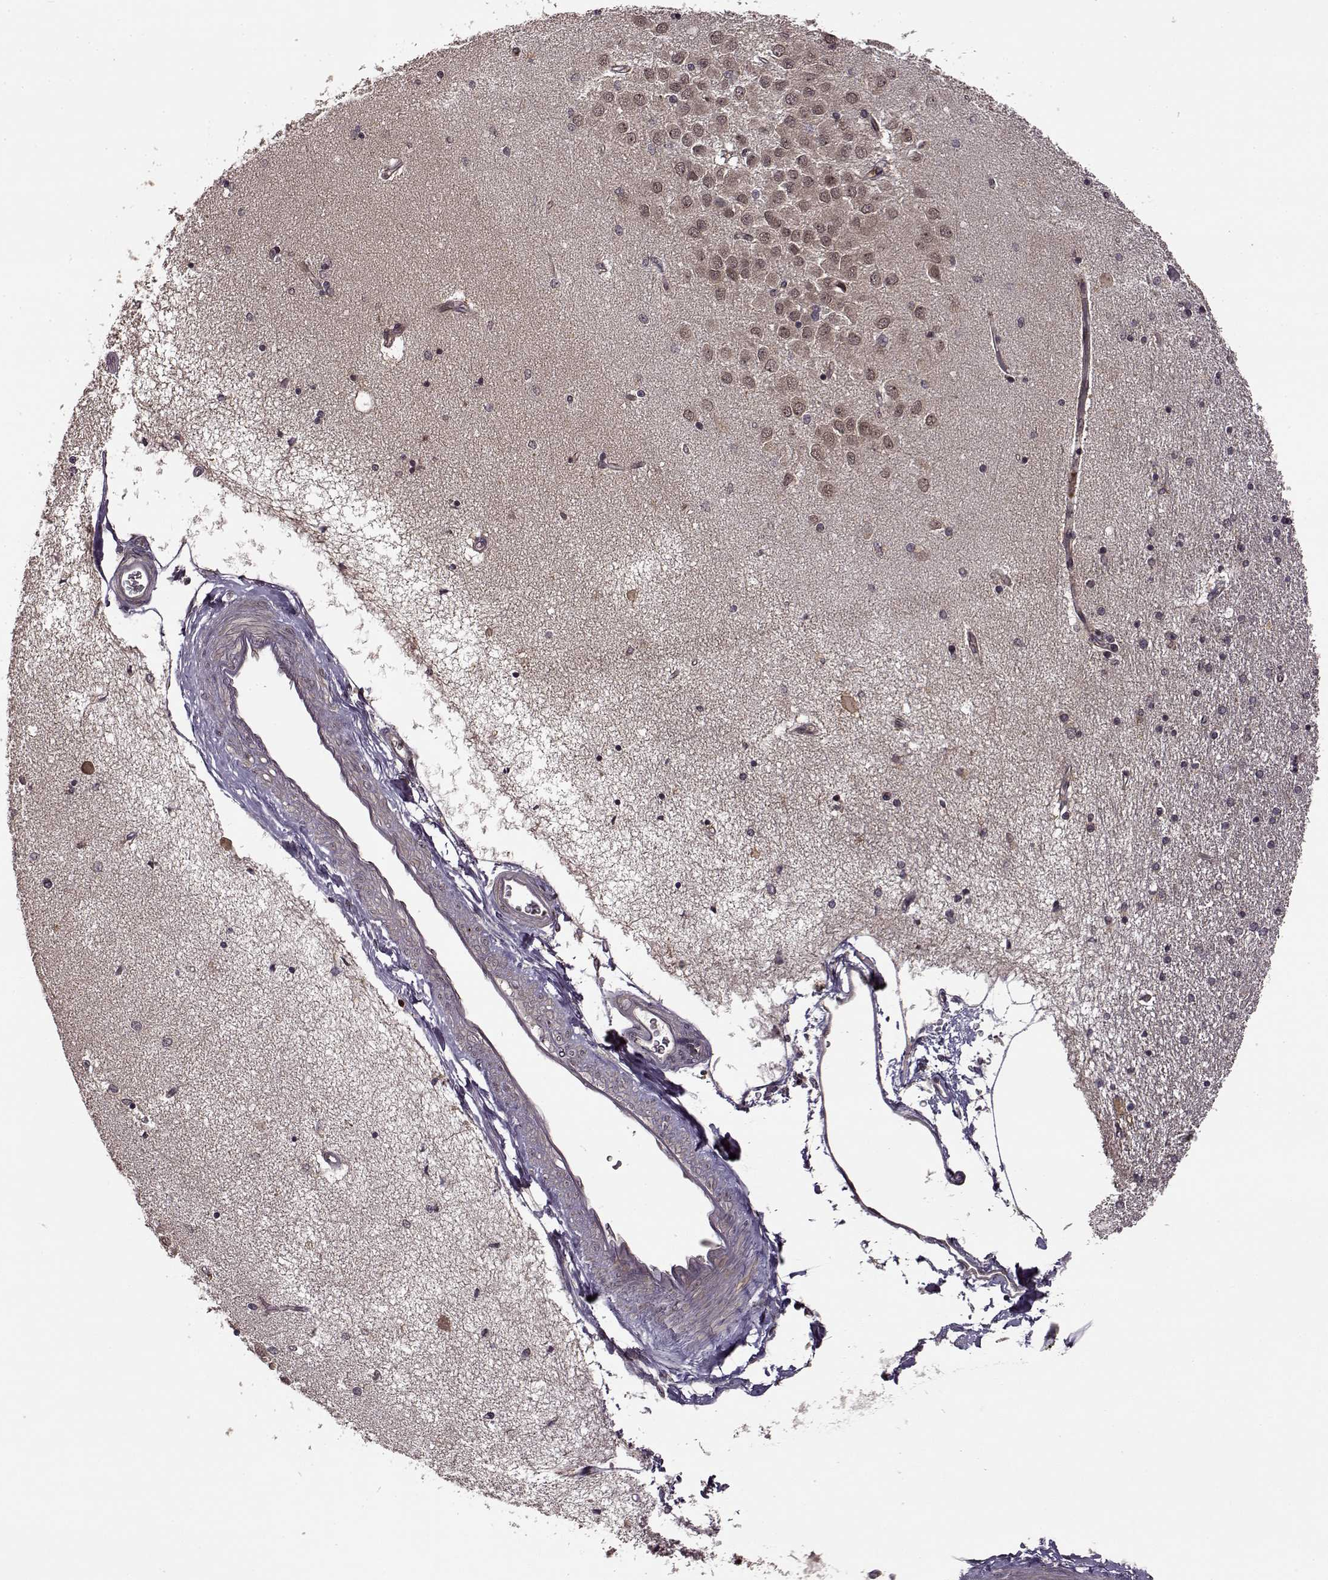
{"staining": {"intensity": "moderate", "quantity": "<25%", "location": "cytoplasmic/membranous"}, "tissue": "hippocampus", "cell_type": "Glial cells", "image_type": "normal", "snomed": [{"axis": "morphology", "description": "Normal tissue, NOS"}, {"axis": "topography", "description": "Hippocampus"}], "caption": "Immunohistochemistry (IHC) (DAB (3,3'-diaminobenzidine)) staining of normal hippocampus exhibits moderate cytoplasmic/membranous protein positivity in about <25% of glial cells.", "gene": "TRMU", "patient": {"sex": "female", "age": 54}}